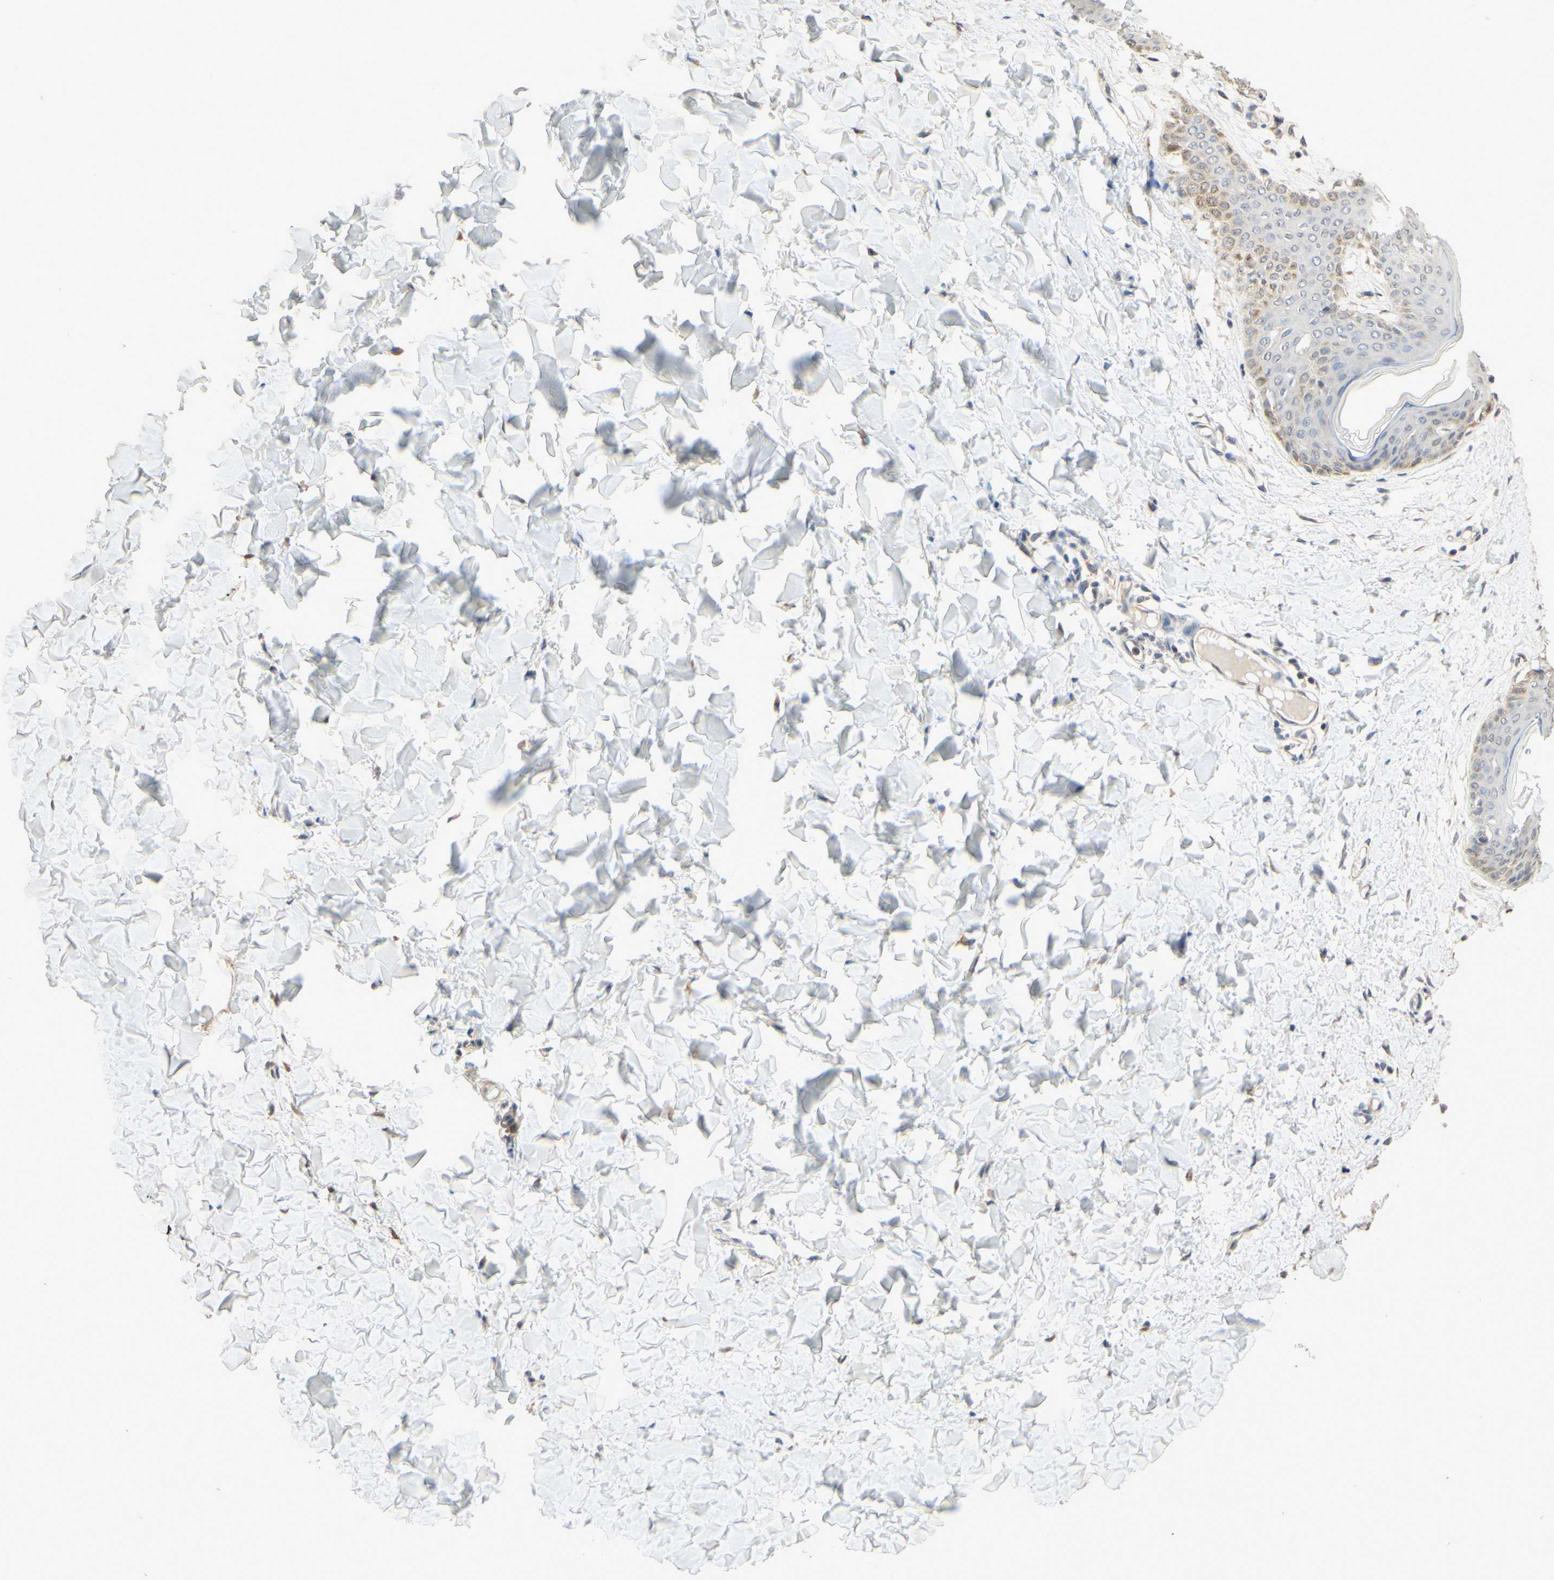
{"staining": {"intensity": "moderate", "quantity": ">75%", "location": "cytoplasmic/membranous"}, "tissue": "skin", "cell_type": "Fibroblasts", "image_type": "normal", "snomed": [{"axis": "morphology", "description": "Normal tissue, NOS"}, {"axis": "topography", "description": "Skin"}], "caption": "Immunohistochemistry (DAB (3,3'-diaminobenzidine)) staining of benign human skin displays moderate cytoplasmic/membranous protein expression in about >75% of fibroblasts.", "gene": "SMIM19", "patient": {"sex": "female", "age": 17}}